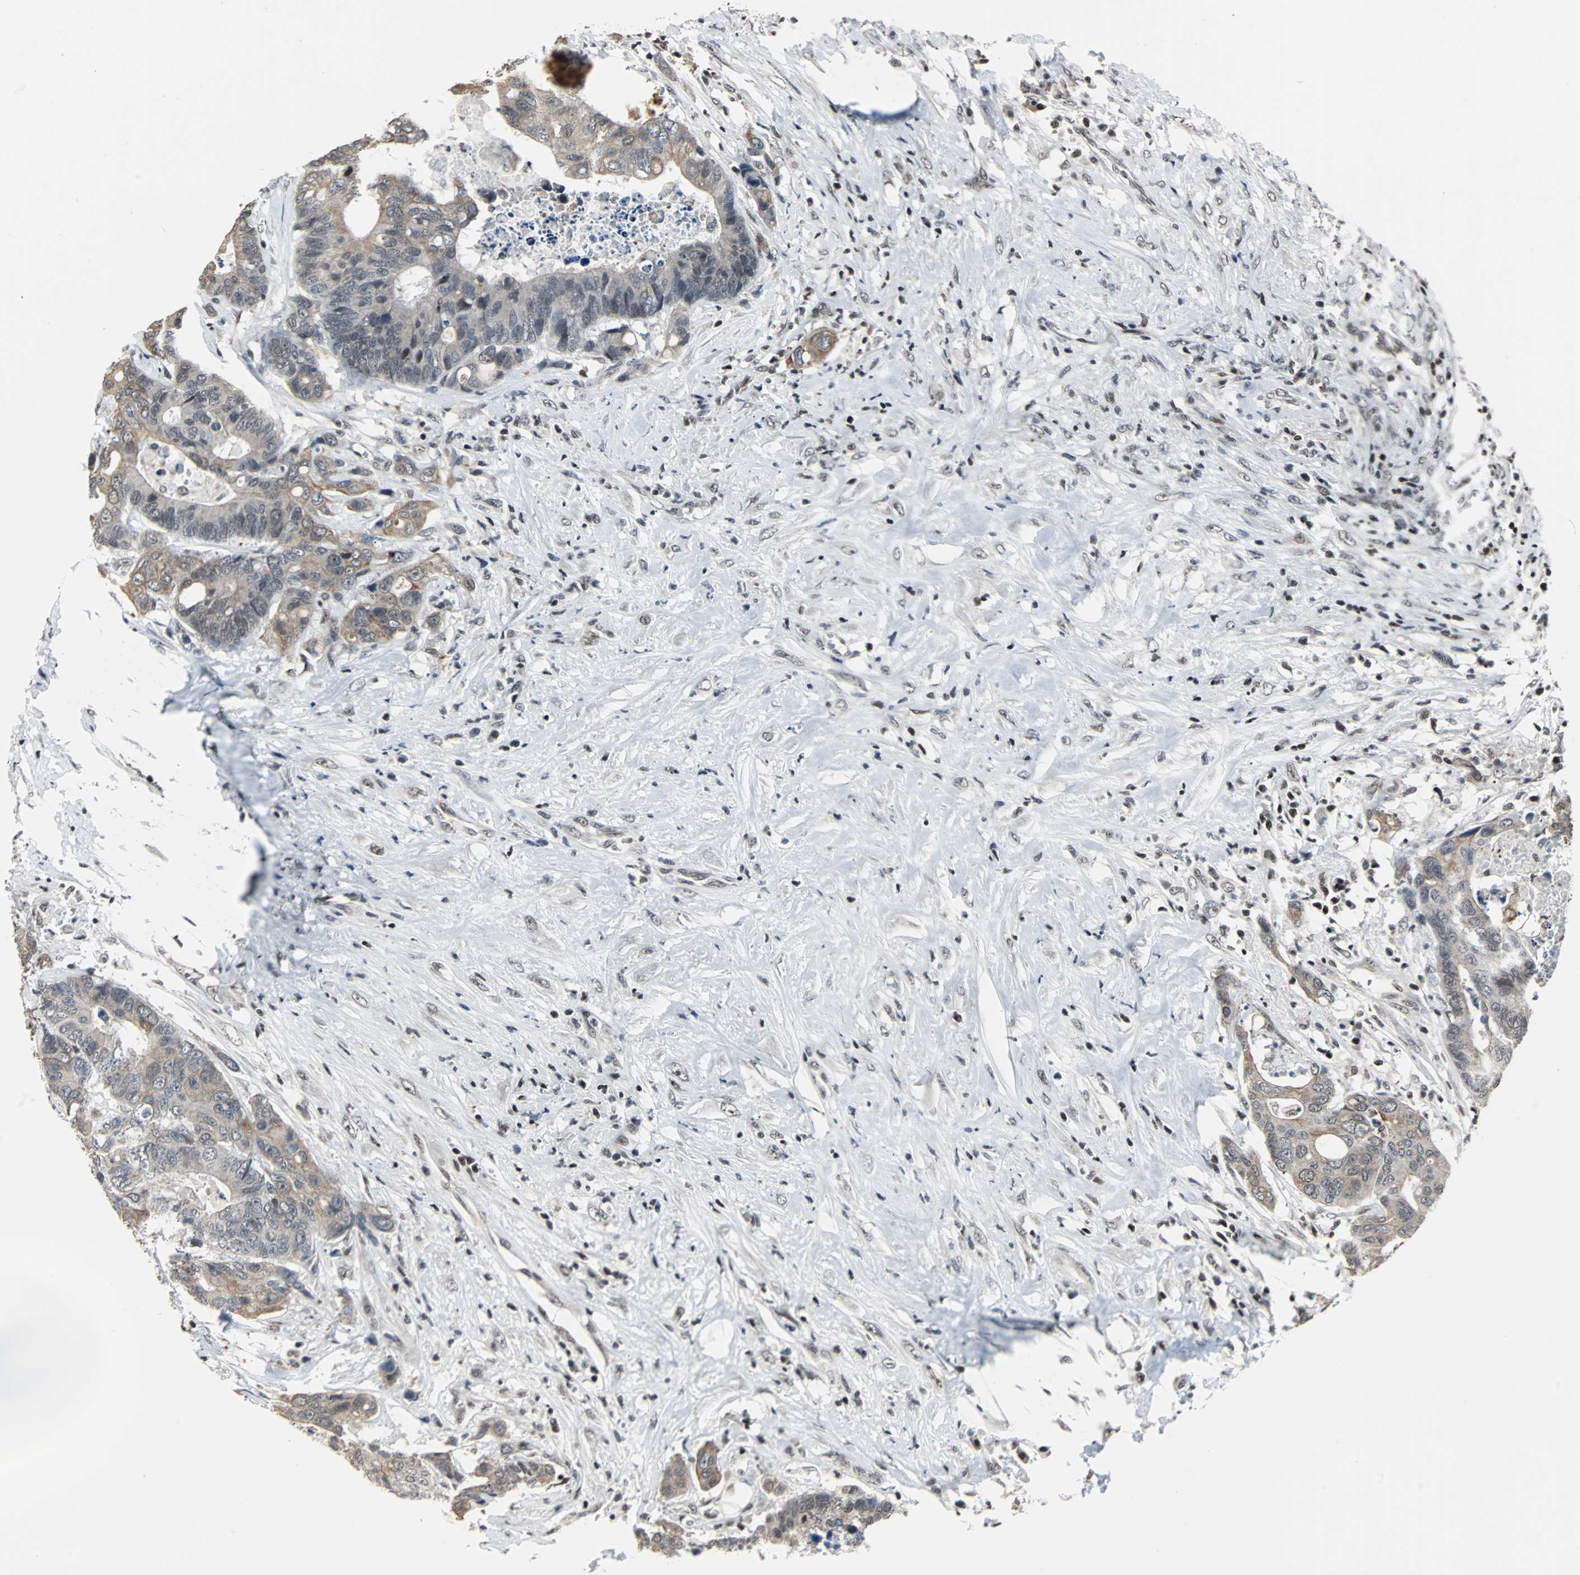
{"staining": {"intensity": "weak", "quantity": ">75%", "location": "cytoplasmic/membranous"}, "tissue": "colorectal cancer", "cell_type": "Tumor cells", "image_type": "cancer", "snomed": [{"axis": "morphology", "description": "Adenocarcinoma, NOS"}, {"axis": "topography", "description": "Rectum"}], "caption": "About >75% of tumor cells in human colorectal cancer (adenocarcinoma) exhibit weak cytoplasmic/membranous protein staining as visualized by brown immunohistochemical staining.", "gene": "TERF2IP", "patient": {"sex": "male", "age": 55}}